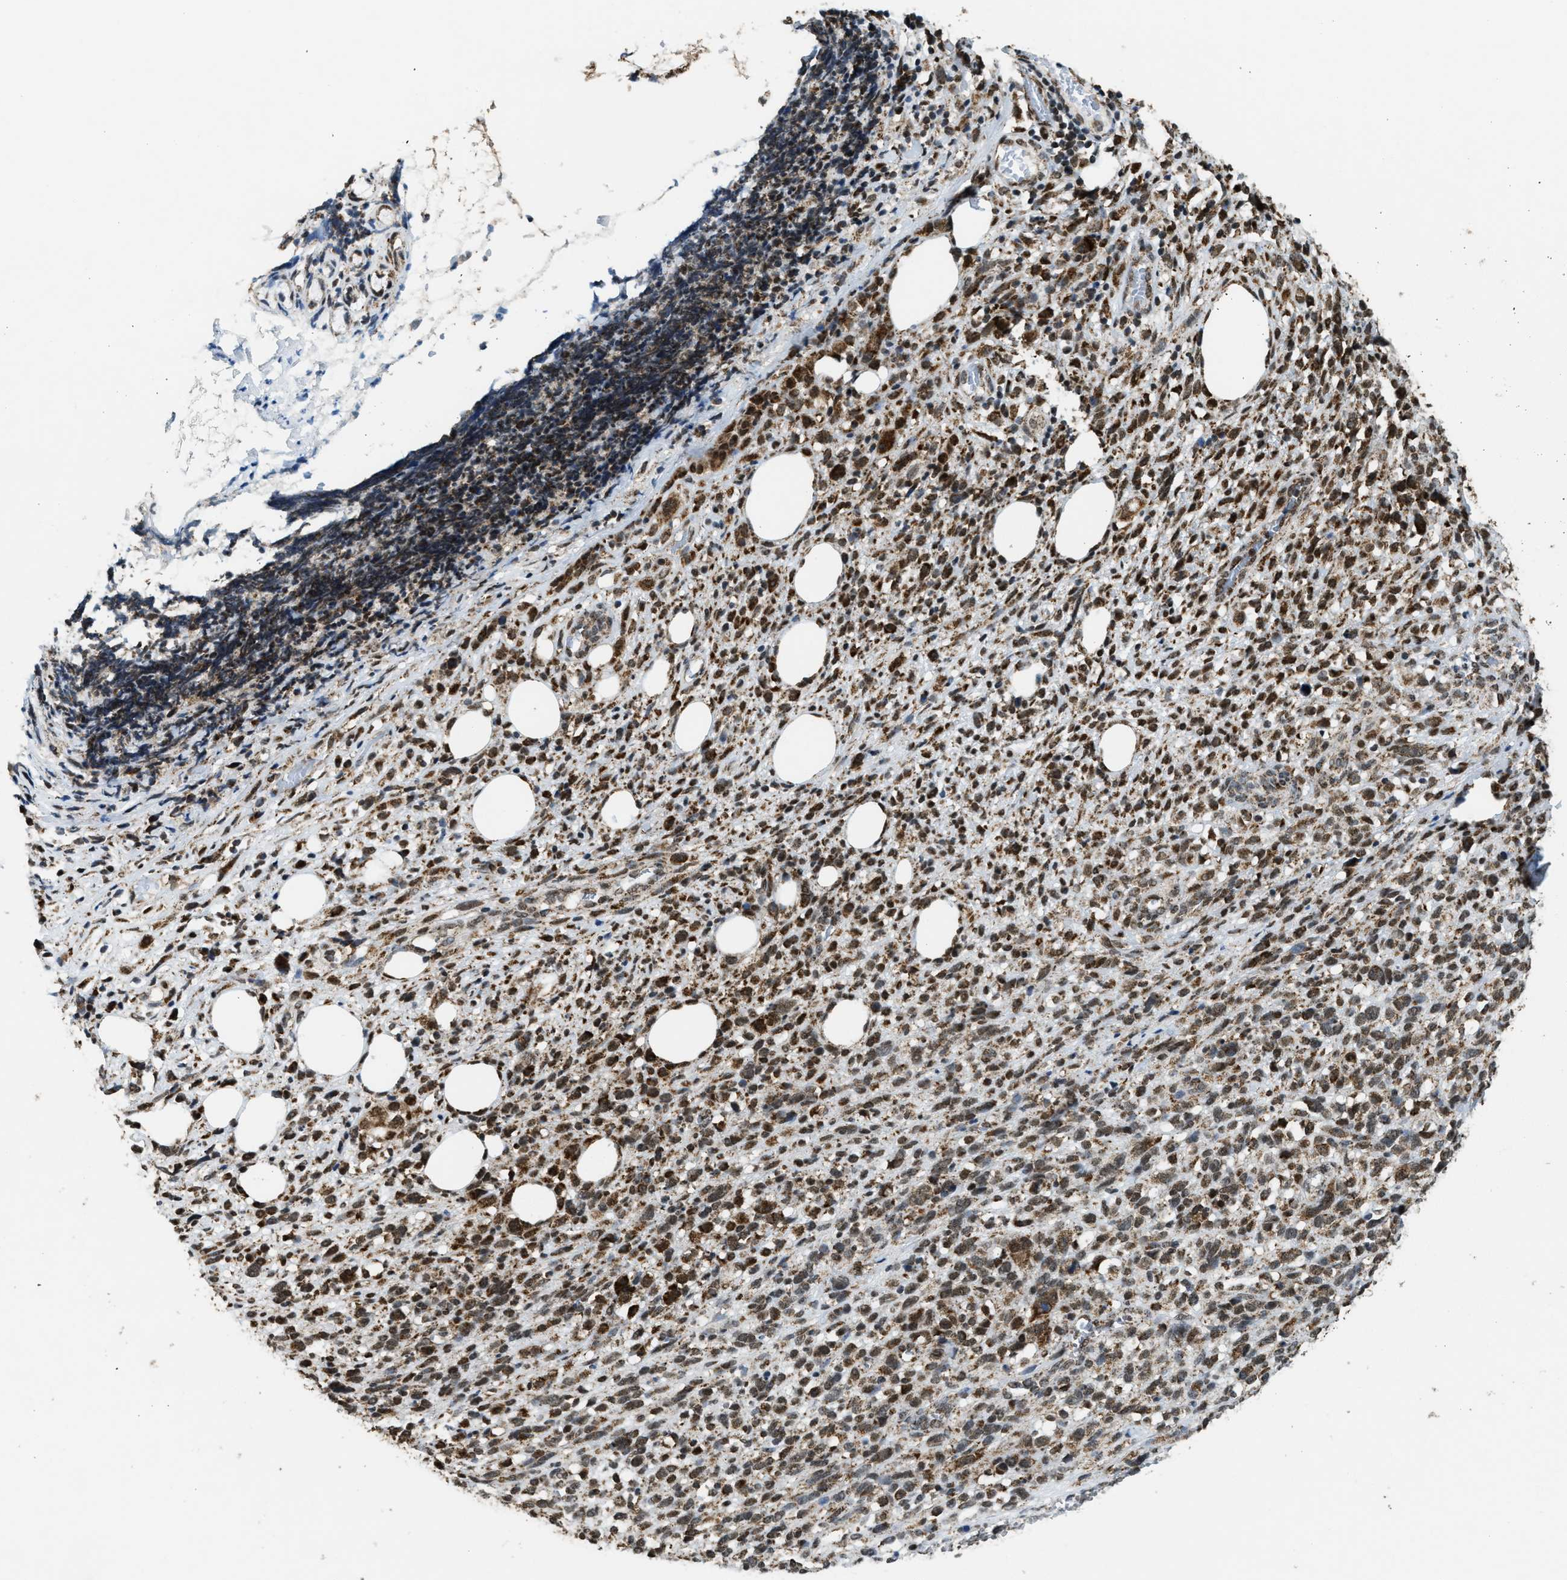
{"staining": {"intensity": "strong", "quantity": ">75%", "location": "cytoplasmic/membranous"}, "tissue": "melanoma", "cell_type": "Tumor cells", "image_type": "cancer", "snomed": [{"axis": "morphology", "description": "Malignant melanoma, NOS"}, {"axis": "topography", "description": "Skin"}], "caption": "This photomicrograph demonstrates immunohistochemistry staining of human melanoma, with high strong cytoplasmic/membranous positivity in approximately >75% of tumor cells.", "gene": "HIBADH", "patient": {"sex": "female", "age": 55}}